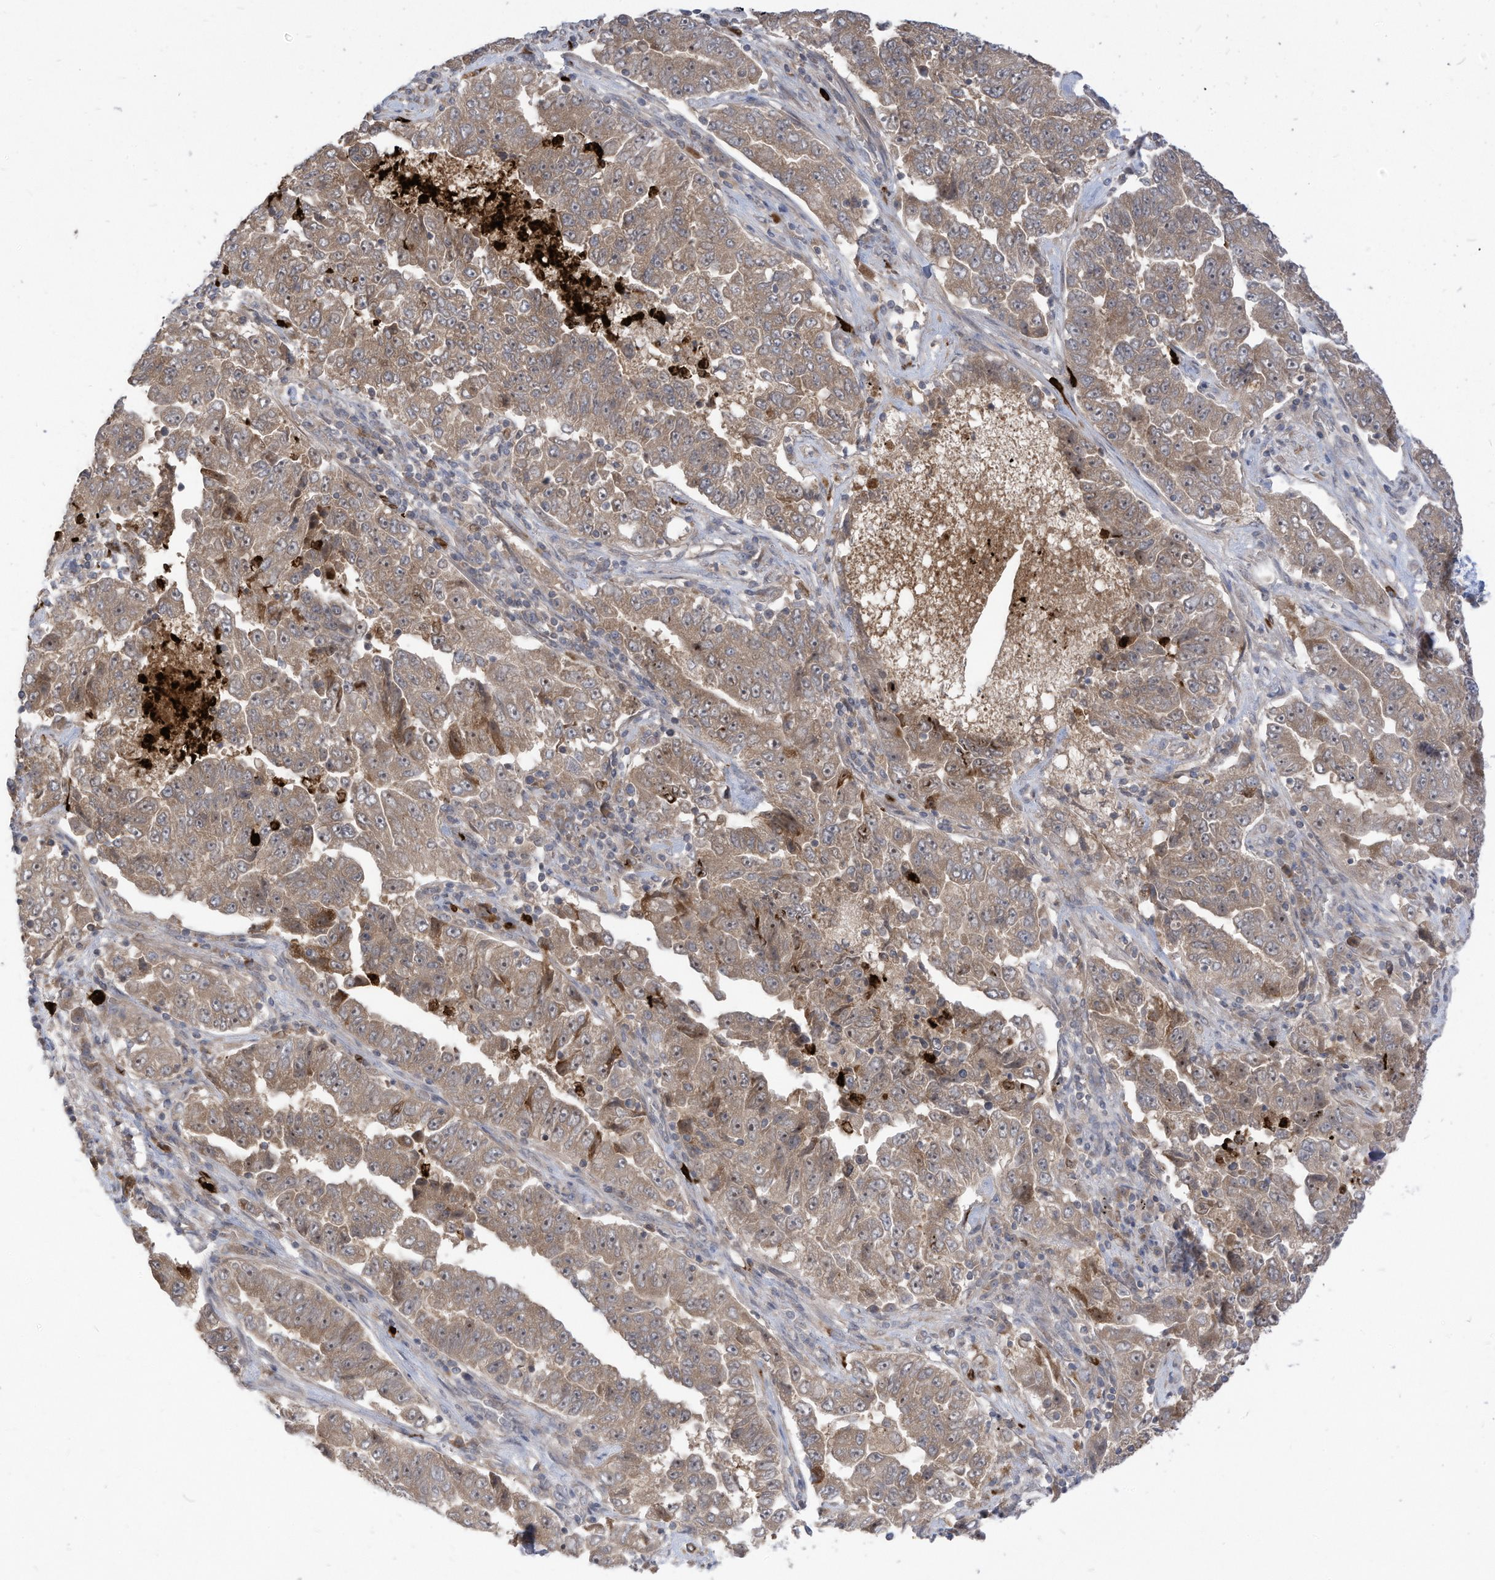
{"staining": {"intensity": "moderate", "quantity": "25%-75%", "location": "cytoplasmic/membranous"}, "tissue": "lung cancer", "cell_type": "Tumor cells", "image_type": "cancer", "snomed": [{"axis": "morphology", "description": "Adenocarcinoma, NOS"}, {"axis": "topography", "description": "Lung"}], "caption": "A micrograph of human adenocarcinoma (lung) stained for a protein reveals moderate cytoplasmic/membranous brown staining in tumor cells. (IHC, brightfield microscopy, high magnification).", "gene": "CNKSR1", "patient": {"sex": "female", "age": 51}}